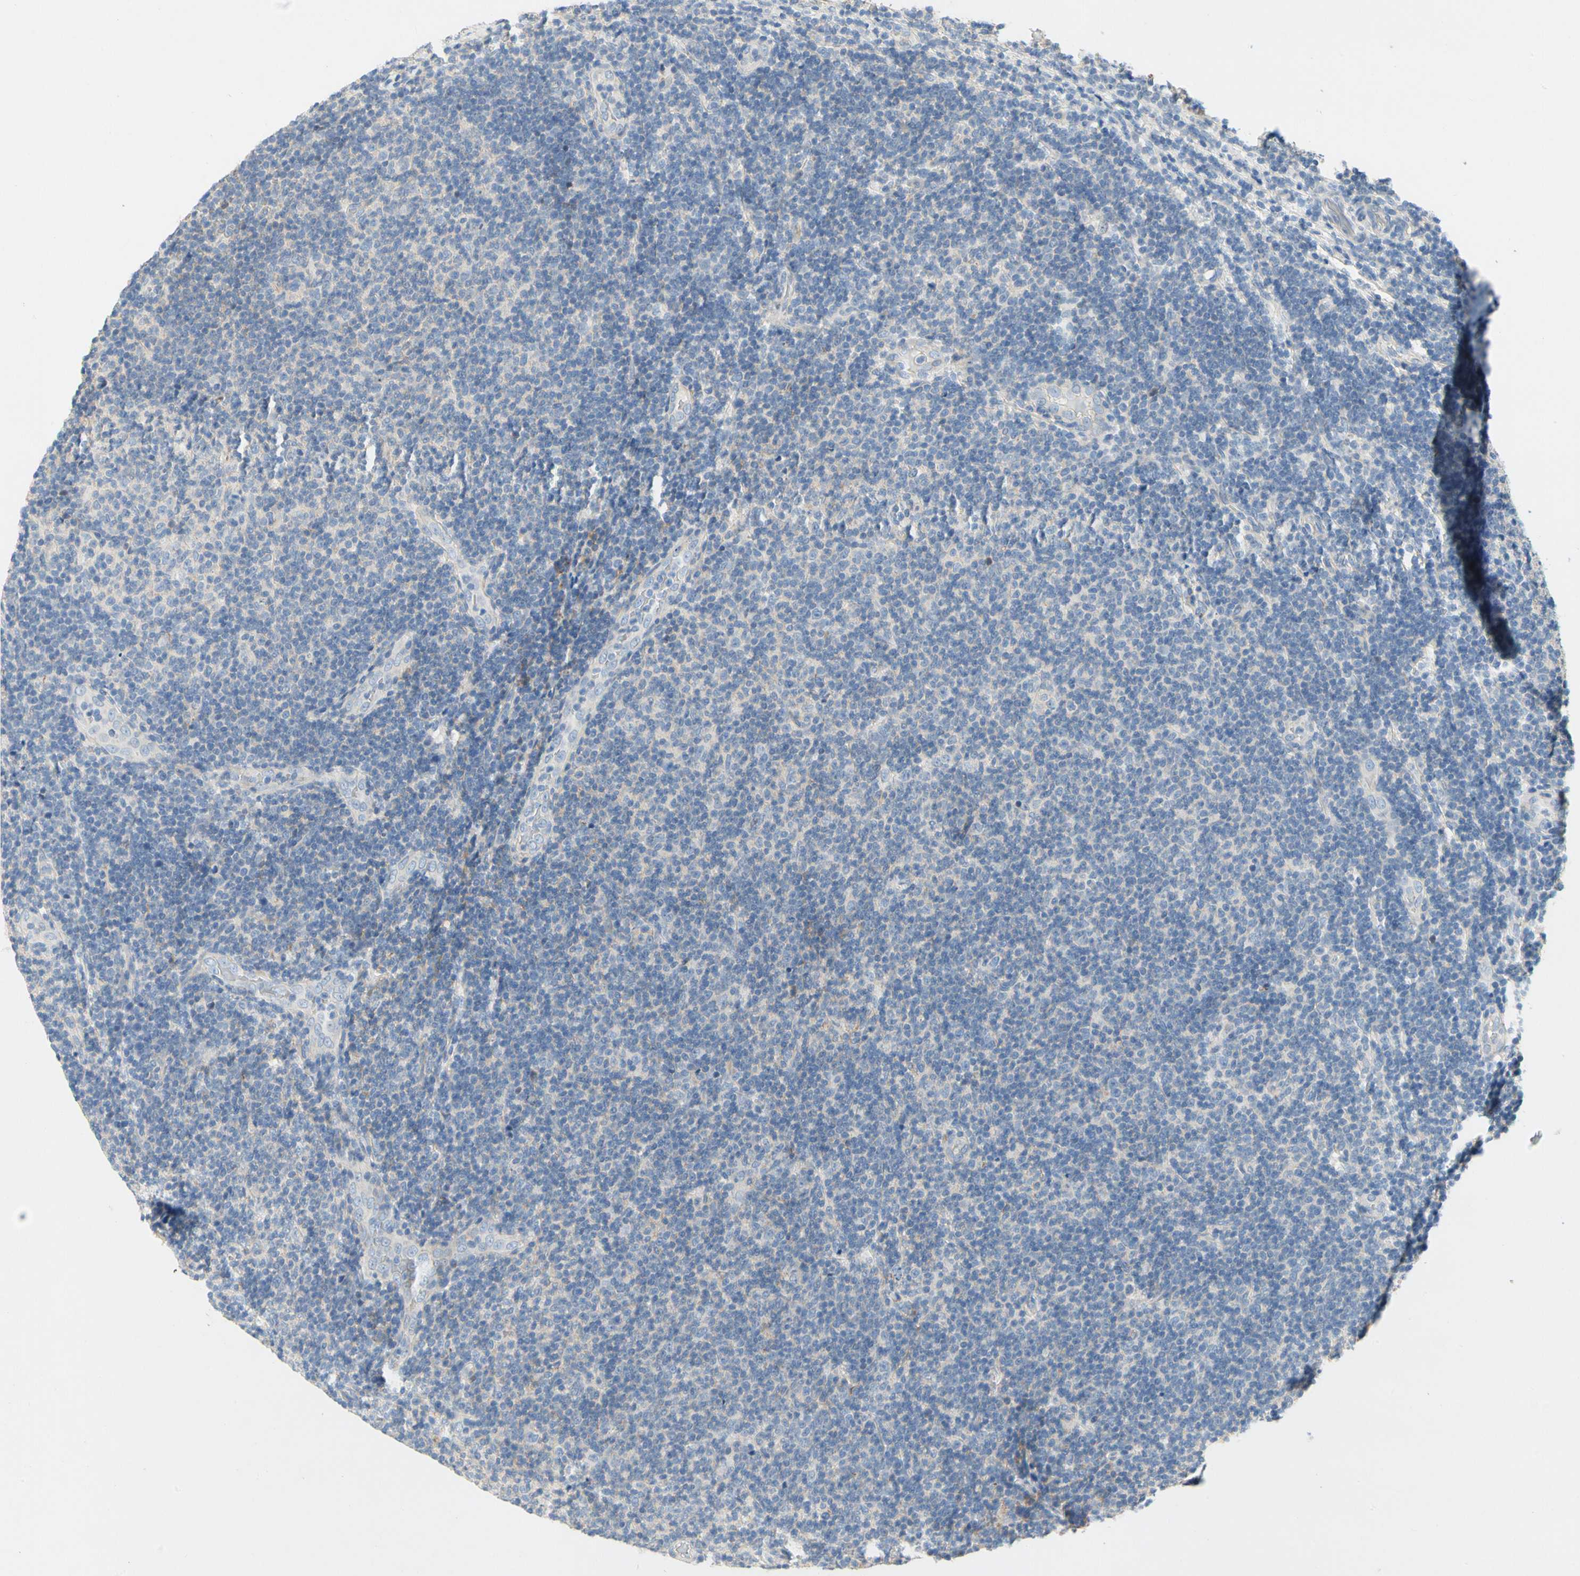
{"staining": {"intensity": "weak", "quantity": "<25%", "location": "cytoplasmic/membranous"}, "tissue": "lymphoma", "cell_type": "Tumor cells", "image_type": "cancer", "snomed": [{"axis": "morphology", "description": "Malignant lymphoma, non-Hodgkin's type, Low grade"}, {"axis": "topography", "description": "Lymph node"}], "caption": "There is no significant positivity in tumor cells of malignant lymphoma, non-Hodgkin's type (low-grade). (Stains: DAB (3,3'-diaminobenzidine) immunohistochemistry (IHC) with hematoxylin counter stain, Microscopy: brightfield microscopy at high magnification).", "gene": "CCM2L", "patient": {"sex": "male", "age": 83}}